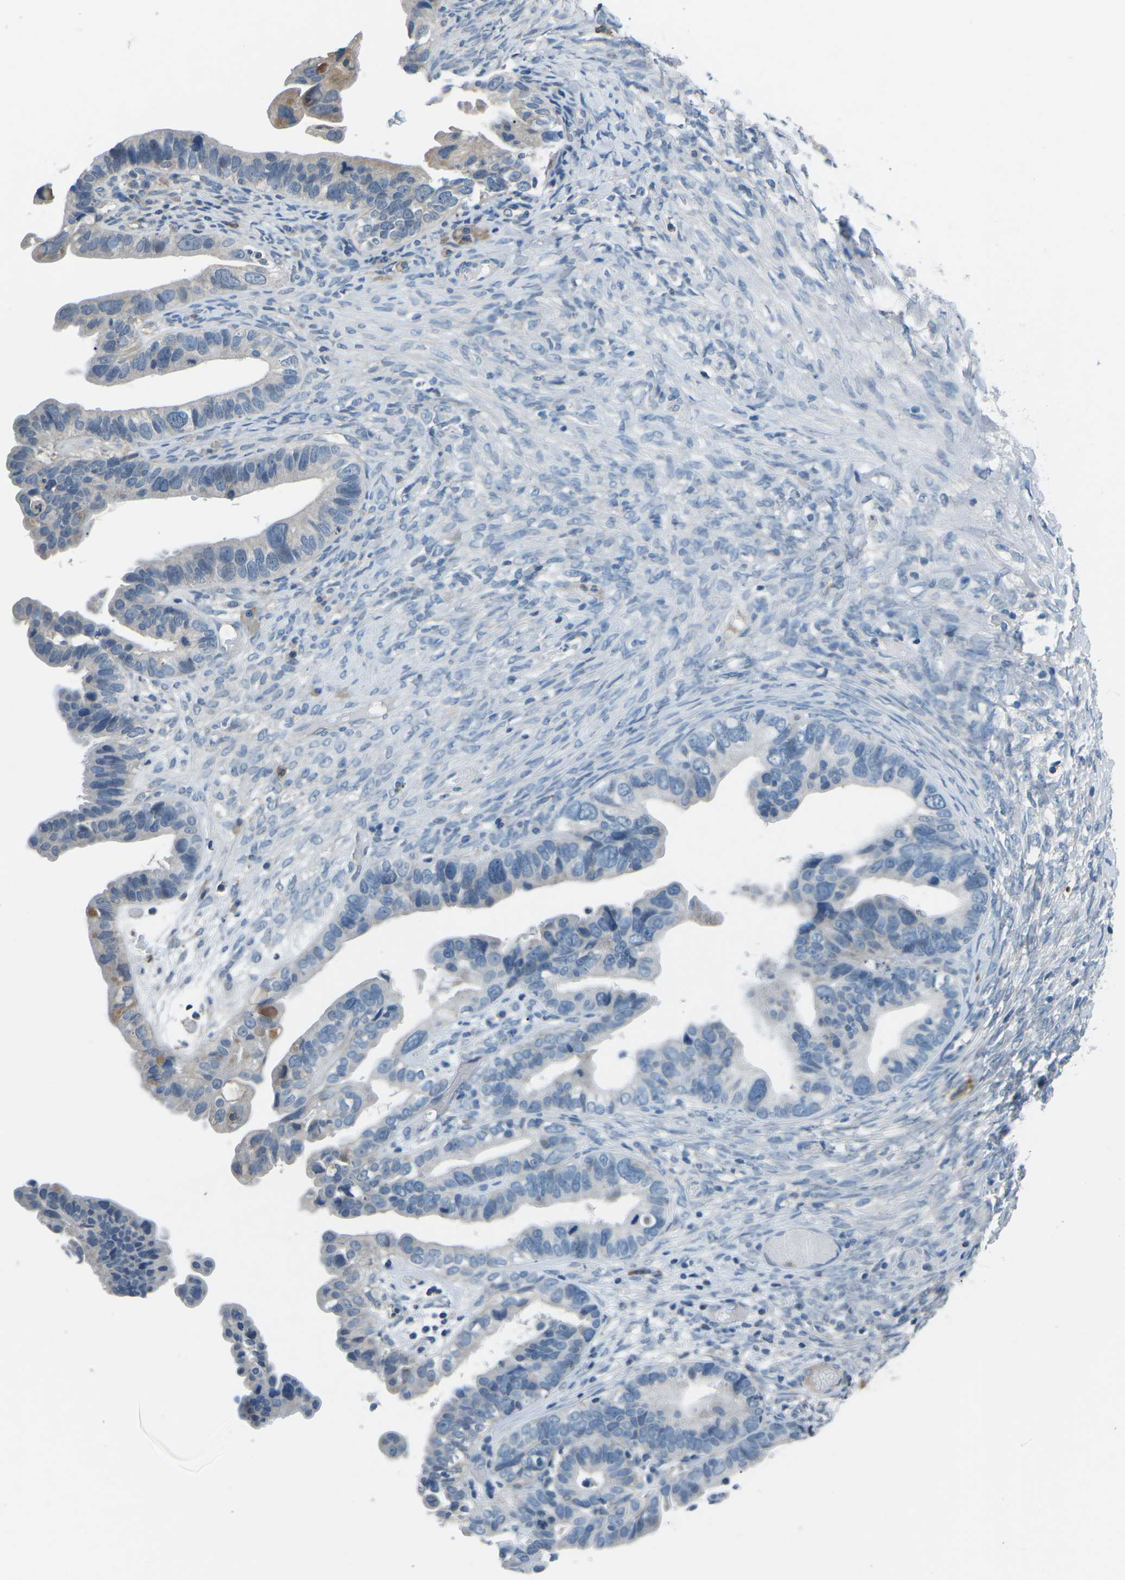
{"staining": {"intensity": "weak", "quantity": "<25%", "location": "cytoplasmic/membranous"}, "tissue": "ovarian cancer", "cell_type": "Tumor cells", "image_type": "cancer", "snomed": [{"axis": "morphology", "description": "Cystadenocarcinoma, serous, NOS"}, {"axis": "topography", "description": "Ovary"}], "caption": "Ovarian cancer (serous cystadenocarcinoma) stained for a protein using immunohistochemistry (IHC) reveals no staining tumor cells.", "gene": "CD1D", "patient": {"sex": "female", "age": 56}}